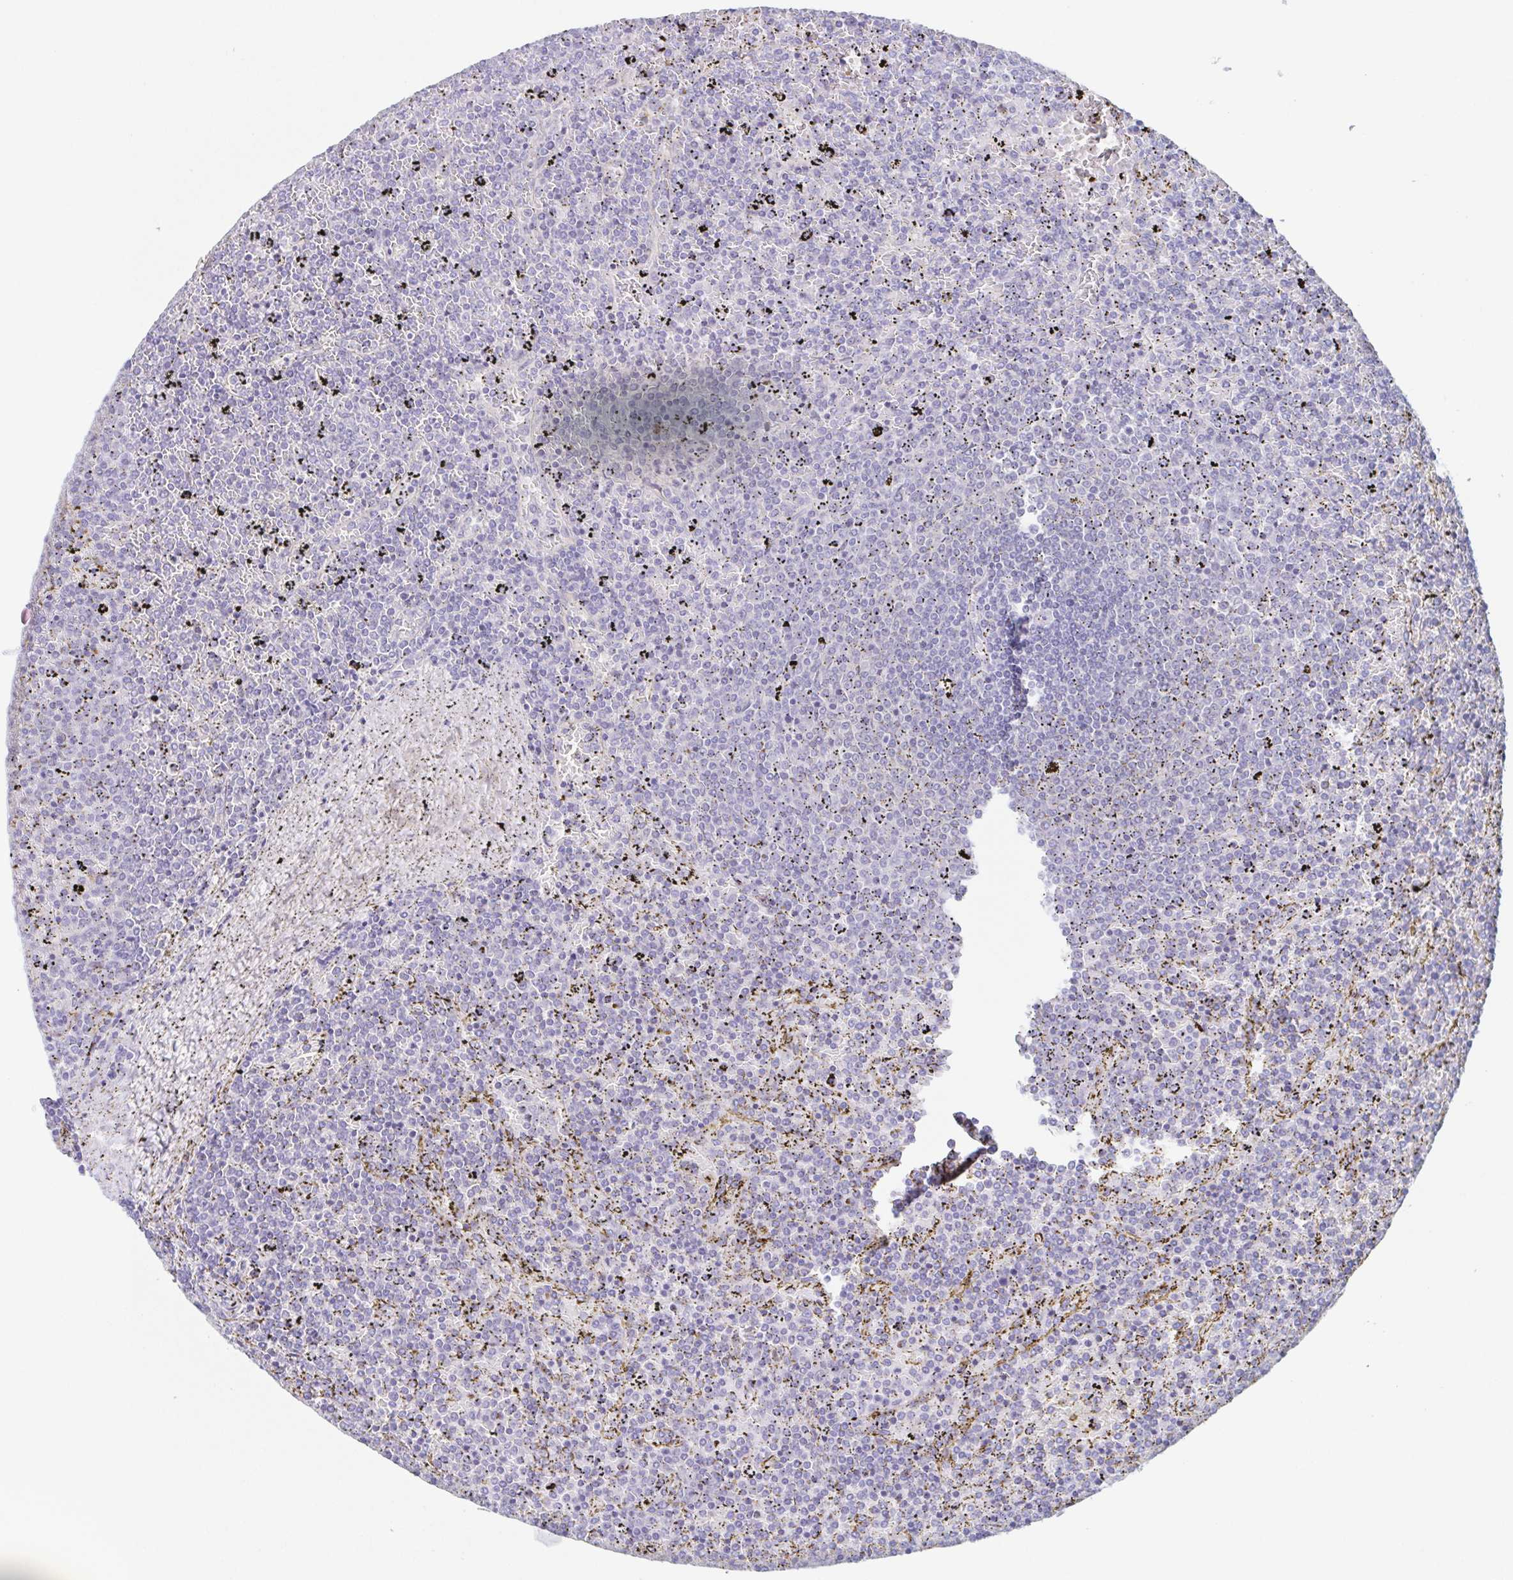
{"staining": {"intensity": "negative", "quantity": "none", "location": "none"}, "tissue": "lymphoma", "cell_type": "Tumor cells", "image_type": "cancer", "snomed": [{"axis": "morphology", "description": "Malignant lymphoma, non-Hodgkin's type, Low grade"}, {"axis": "topography", "description": "Spleen"}], "caption": "A photomicrograph of human low-grade malignant lymphoma, non-Hodgkin's type is negative for staining in tumor cells. (DAB IHC with hematoxylin counter stain).", "gene": "HTR2A", "patient": {"sex": "female", "age": 77}}